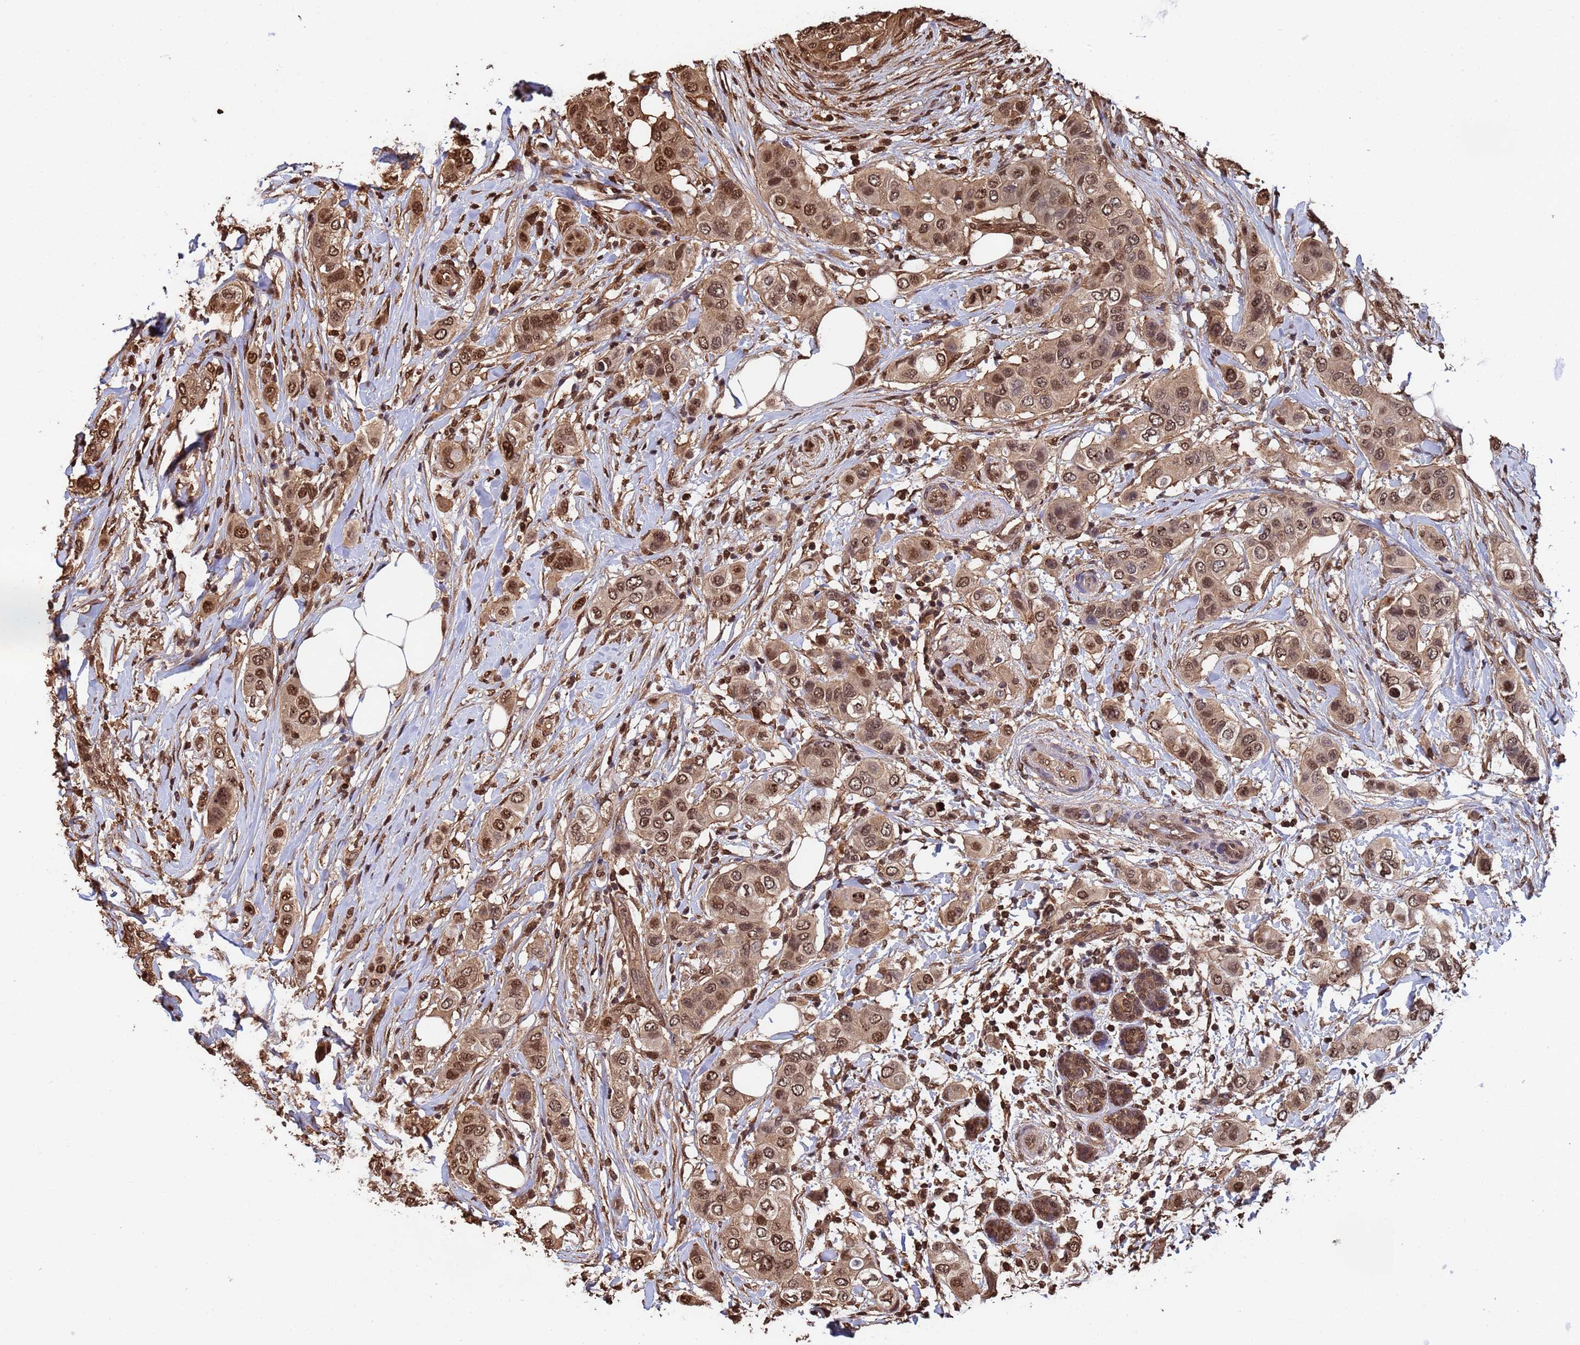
{"staining": {"intensity": "moderate", "quantity": ">75%", "location": "nuclear"}, "tissue": "breast cancer", "cell_type": "Tumor cells", "image_type": "cancer", "snomed": [{"axis": "morphology", "description": "Lobular carcinoma"}, {"axis": "topography", "description": "Breast"}], "caption": "The image reveals immunohistochemical staining of breast lobular carcinoma. There is moderate nuclear staining is identified in approximately >75% of tumor cells. (DAB = brown stain, brightfield microscopy at high magnification).", "gene": "SUMO4", "patient": {"sex": "female", "age": 51}}